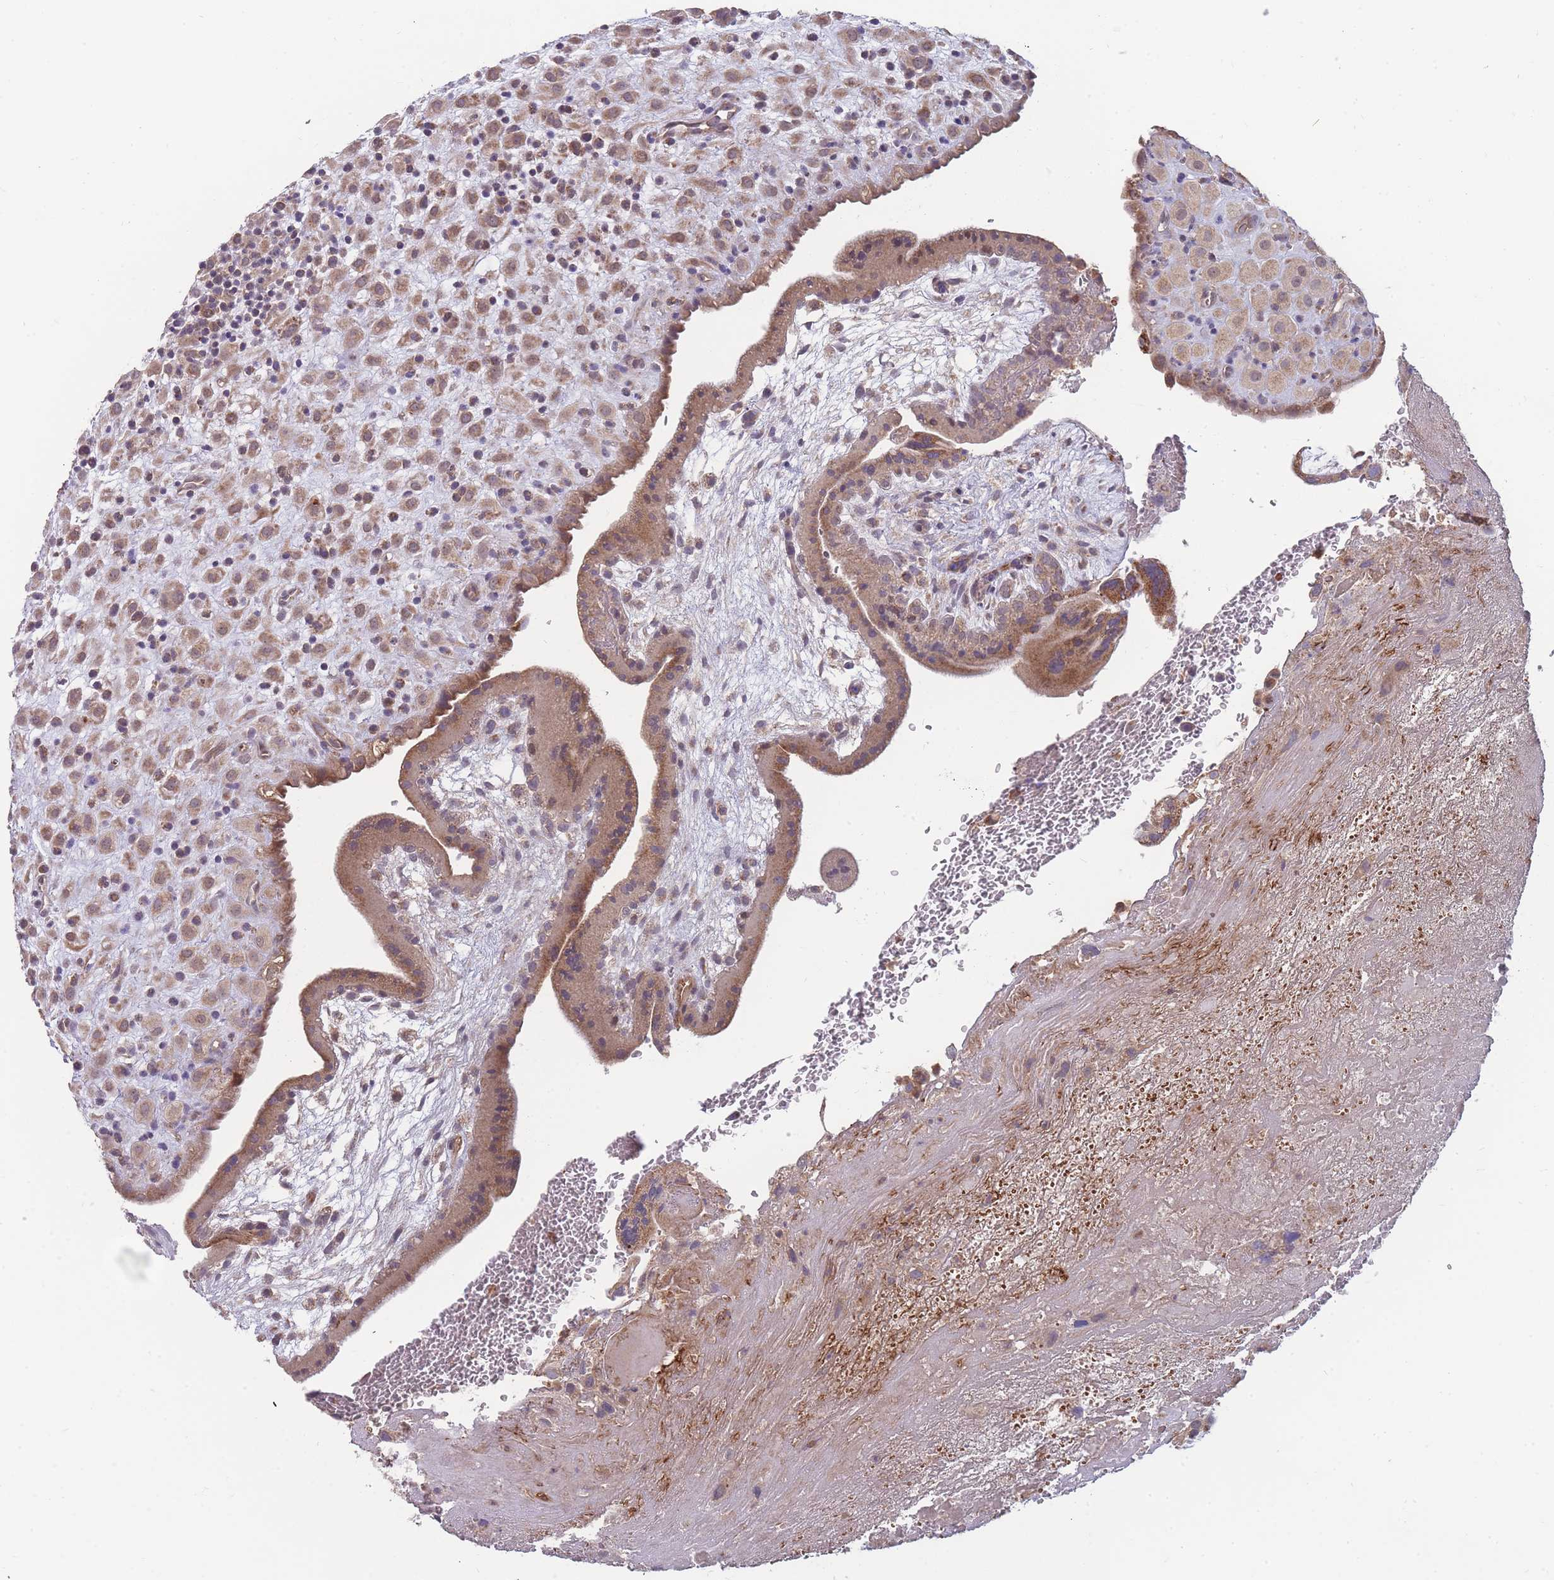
{"staining": {"intensity": "weak", "quantity": "25%-75%", "location": "cytoplasmic/membranous"}, "tissue": "placenta", "cell_type": "Decidual cells", "image_type": "normal", "snomed": [{"axis": "morphology", "description": "Normal tissue, NOS"}, {"axis": "topography", "description": "Placenta"}], "caption": "Protein expression analysis of normal placenta exhibits weak cytoplasmic/membranous staining in about 25%-75% of decidual cells. (Stains: DAB (3,3'-diaminobenzidine) in brown, nuclei in blue, Microscopy: brightfield microscopy at high magnification).", "gene": "SLC35B4", "patient": {"sex": "female", "age": 35}}